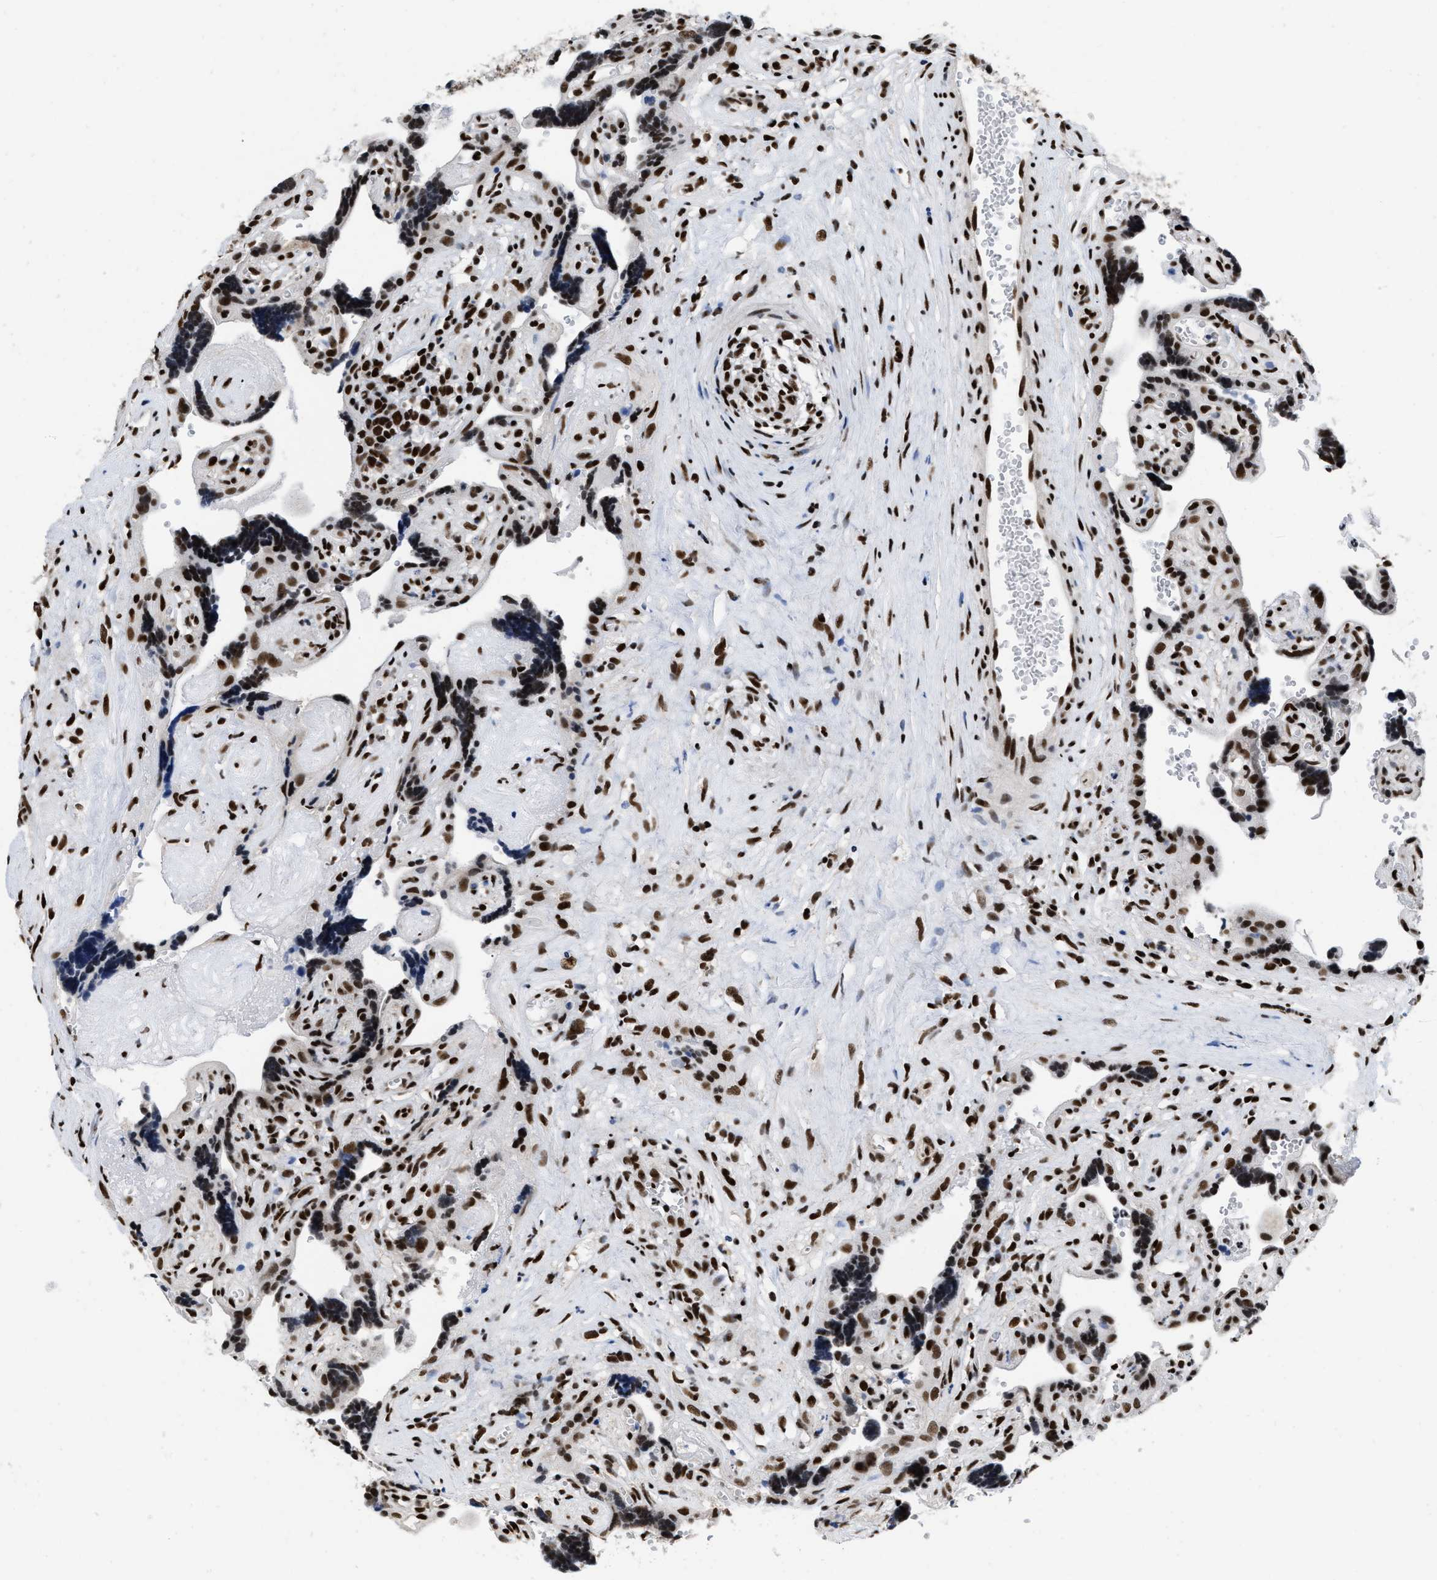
{"staining": {"intensity": "strong", "quantity": ">75%", "location": "nuclear"}, "tissue": "placenta", "cell_type": "Decidual cells", "image_type": "normal", "snomed": [{"axis": "morphology", "description": "Normal tissue, NOS"}, {"axis": "topography", "description": "Placenta"}], "caption": "The micrograph shows a brown stain indicating the presence of a protein in the nuclear of decidual cells in placenta. (DAB (3,3'-diaminobenzidine) = brown stain, brightfield microscopy at high magnification).", "gene": "CREB1", "patient": {"sex": "female", "age": 30}}